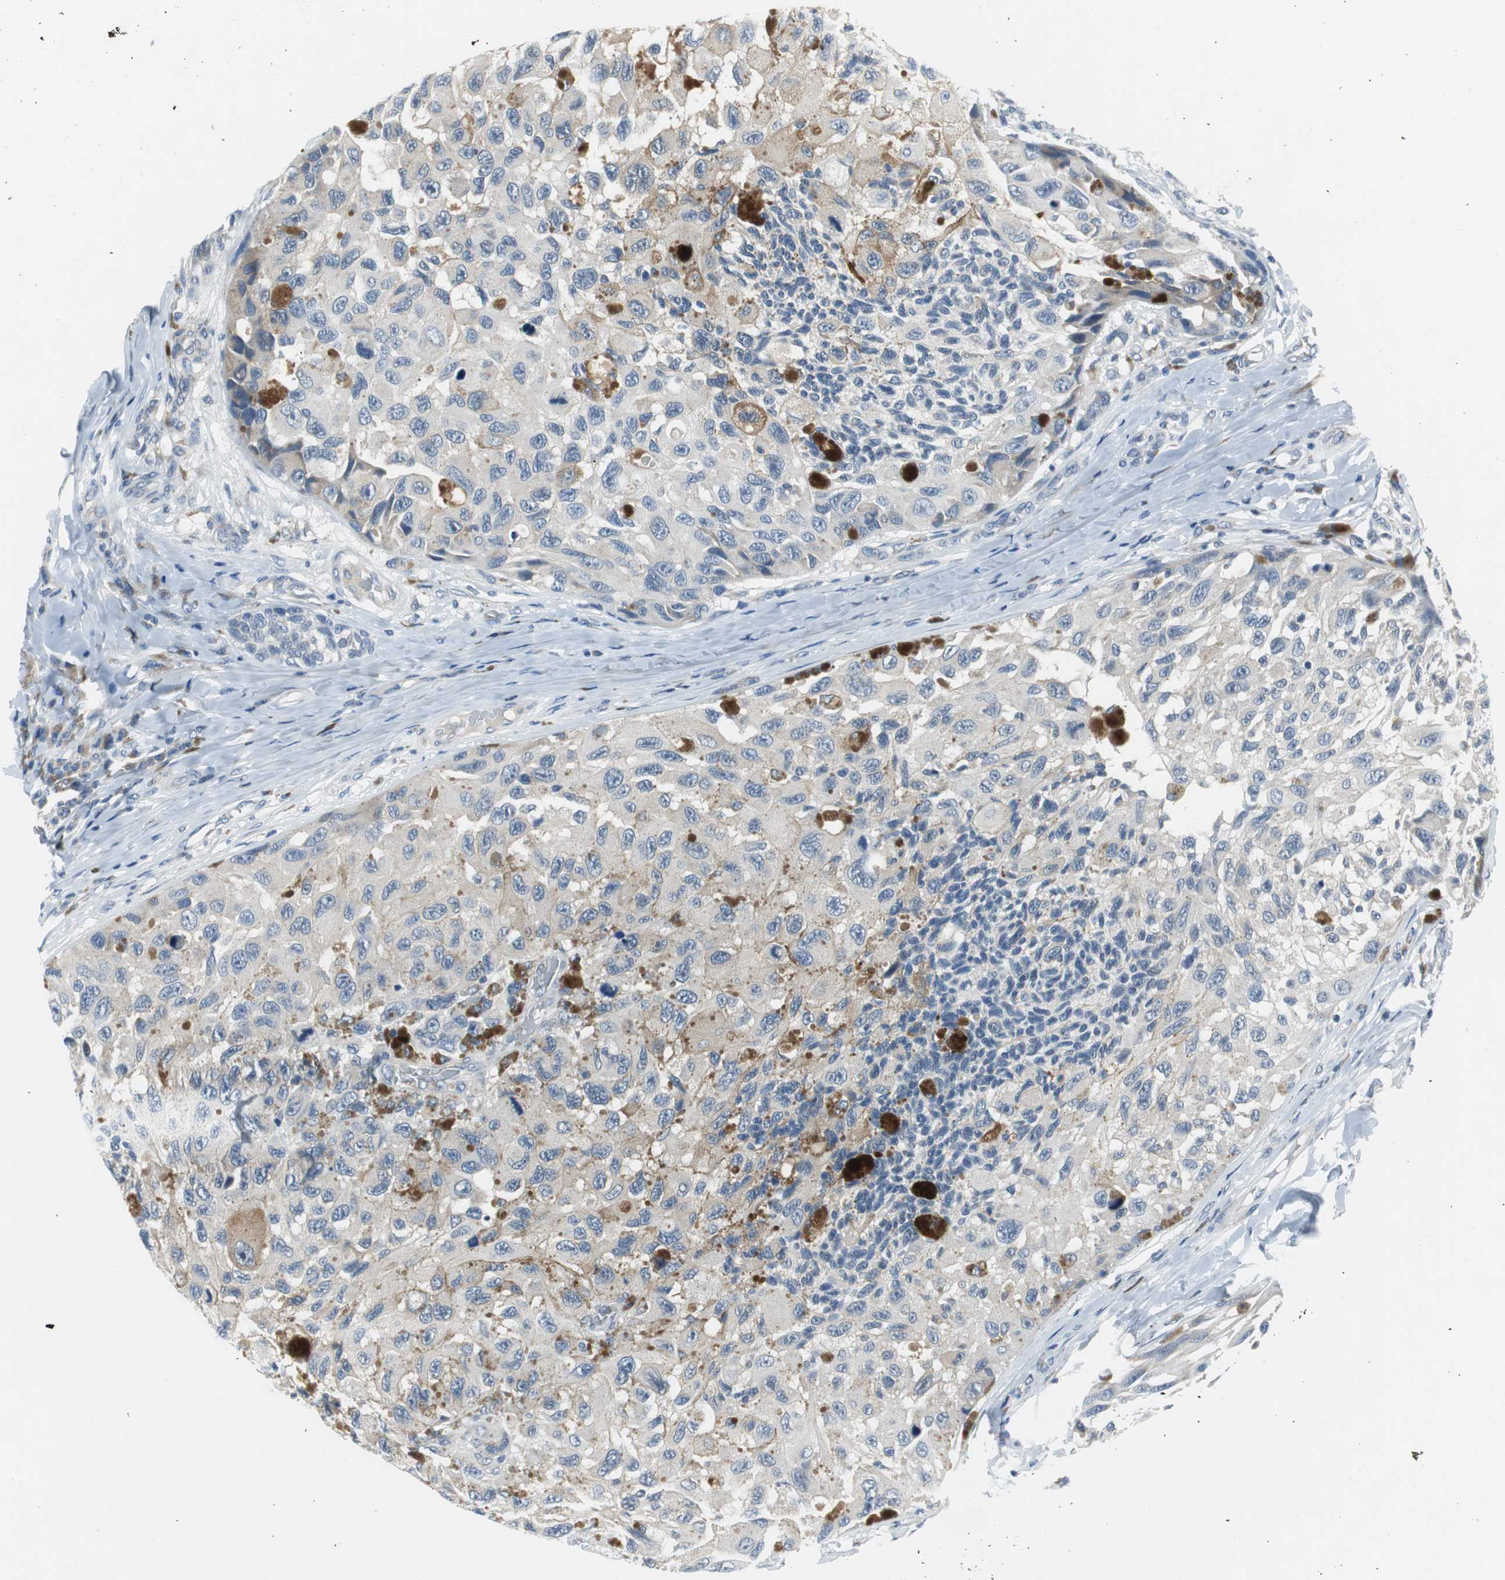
{"staining": {"intensity": "moderate", "quantity": "<25%", "location": "cytoplasmic/membranous"}, "tissue": "melanoma", "cell_type": "Tumor cells", "image_type": "cancer", "snomed": [{"axis": "morphology", "description": "Malignant melanoma, NOS"}, {"axis": "topography", "description": "Skin"}], "caption": "The immunohistochemical stain labels moderate cytoplasmic/membranous expression in tumor cells of malignant melanoma tissue.", "gene": "PLAA", "patient": {"sex": "female", "age": 73}}